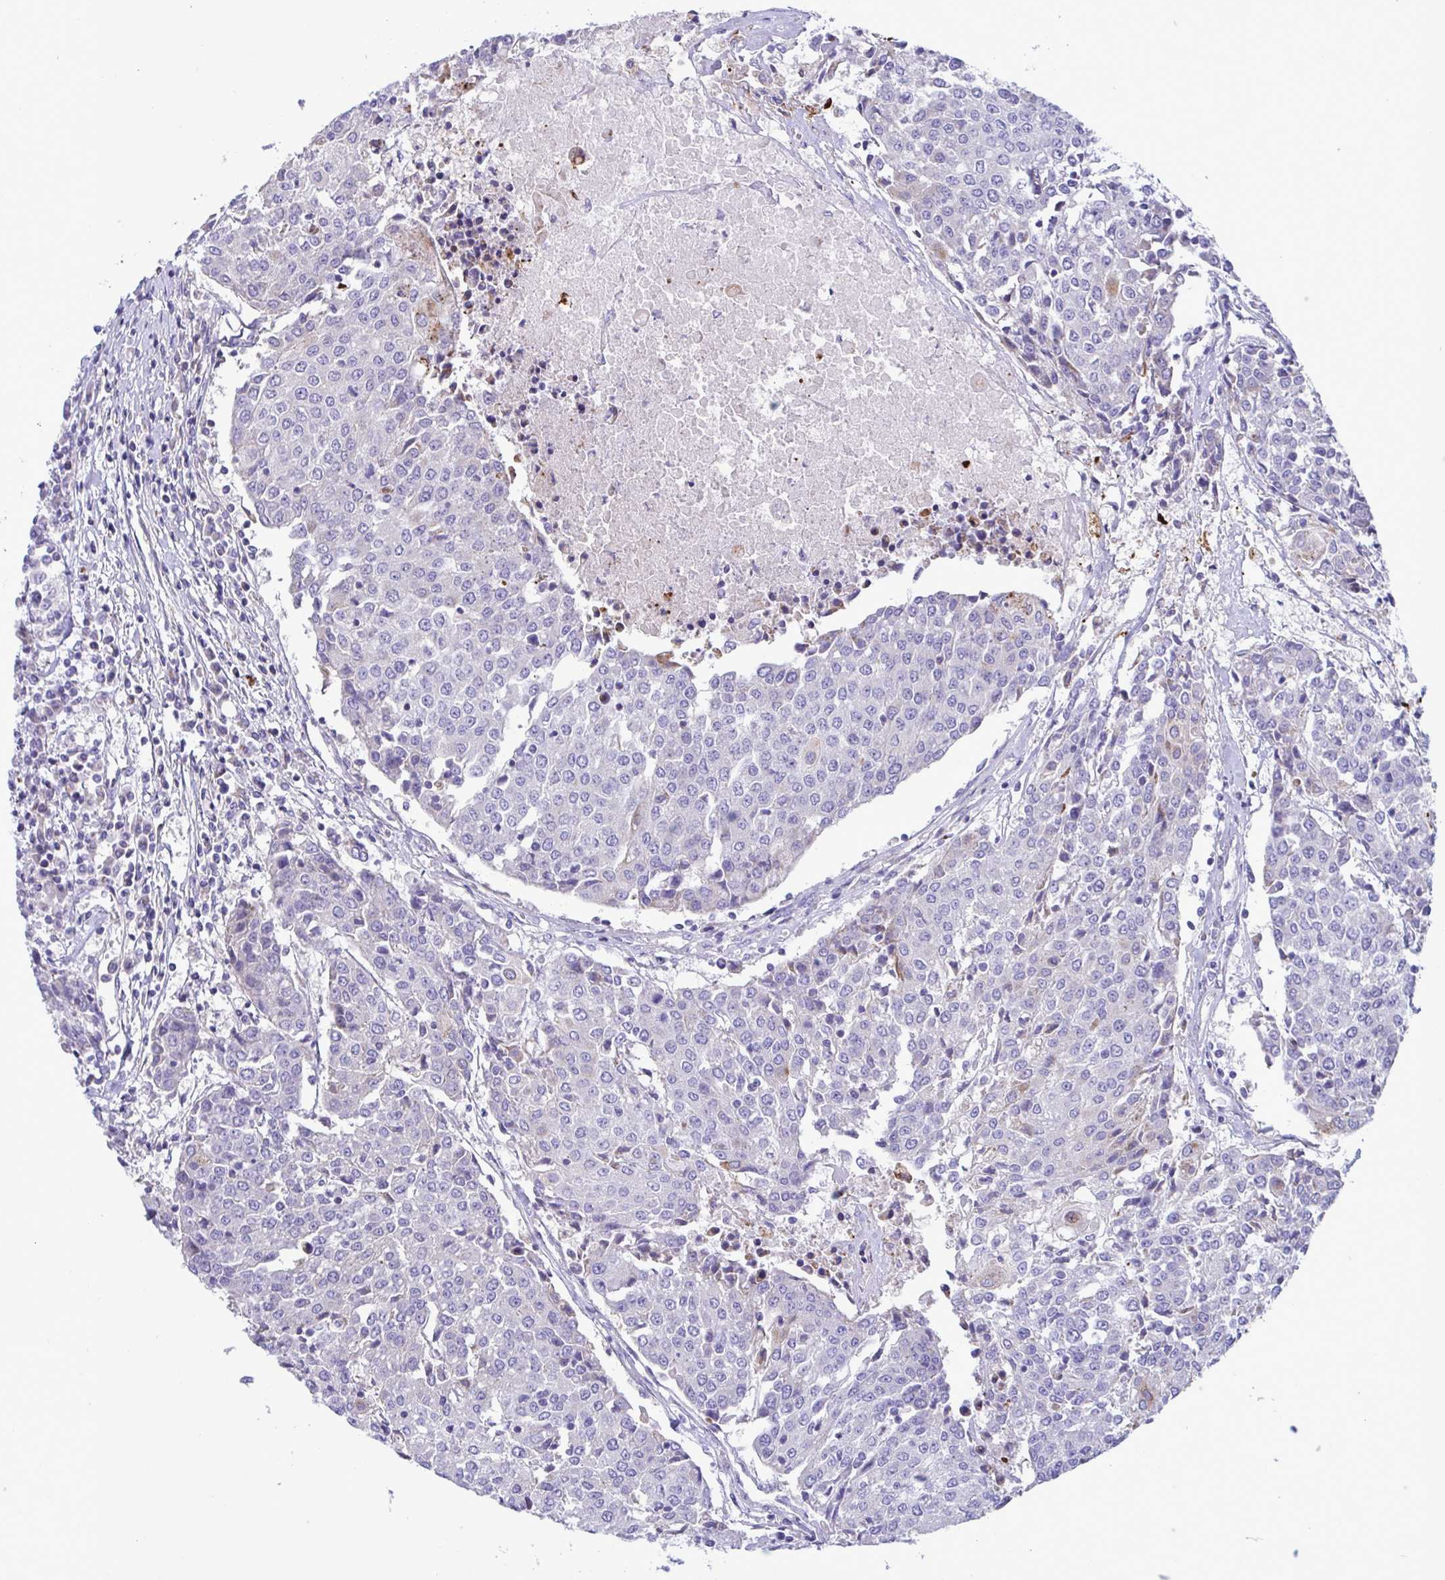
{"staining": {"intensity": "weak", "quantity": "<25%", "location": "cytoplasmic/membranous"}, "tissue": "urothelial cancer", "cell_type": "Tumor cells", "image_type": "cancer", "snomed": [{"axis": "morphology", "description": "Urothelial carcinoma, High grade"}, {"axis": "topography", "description": "Urinary bladder"}], "caption": "Immunohistochemistry (IHC) histopathology image of human urothelial cancer stained for a protein (brown), which reveals no staining in tumor cells. (Immunohistochemistry (IHC), brightfield microscopy, high magnification).", "gene": "DTX3", "patient": {"sex": "female", "age": 85}}